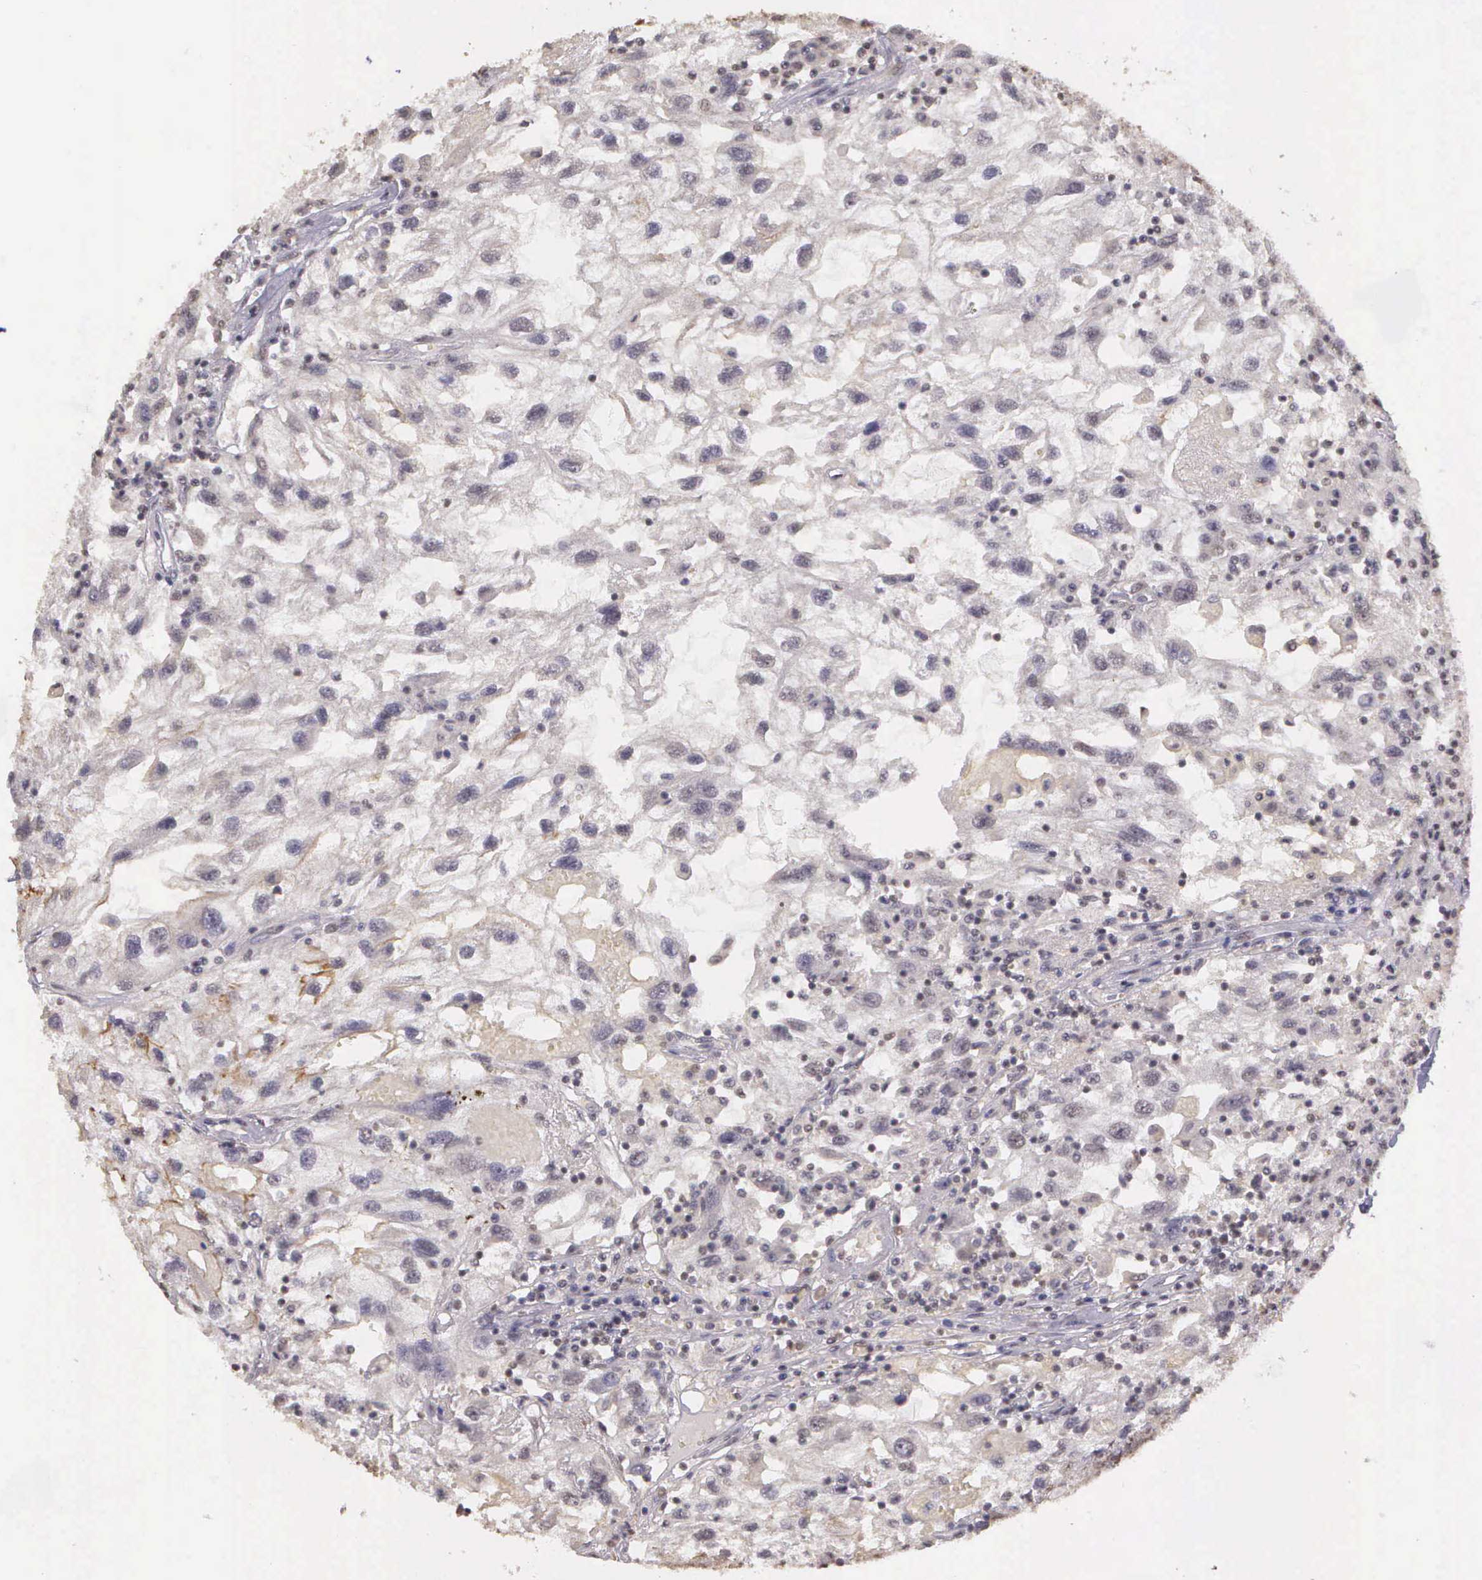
{"staining": {"intensity": "negative", "quantity": "none", "location": "none"}, "tissue": "renal cancer", "cell_type": "Tumor cells", "image_type": "cancer", "snomed": [{"axis": "morphology", "description": "Normal tissue, NOS"}, {"axis": "morphology", "description": "Adenocarcinoma, NOS"}, {"axis": "topography", "description": "Kidney"}], "caption": "Renal adenocarcinoma stained for a protein using IHC shows no expression tumor cells.", "gene": "ARMCX5", "patient": {"sex": "male", "age": 71}}